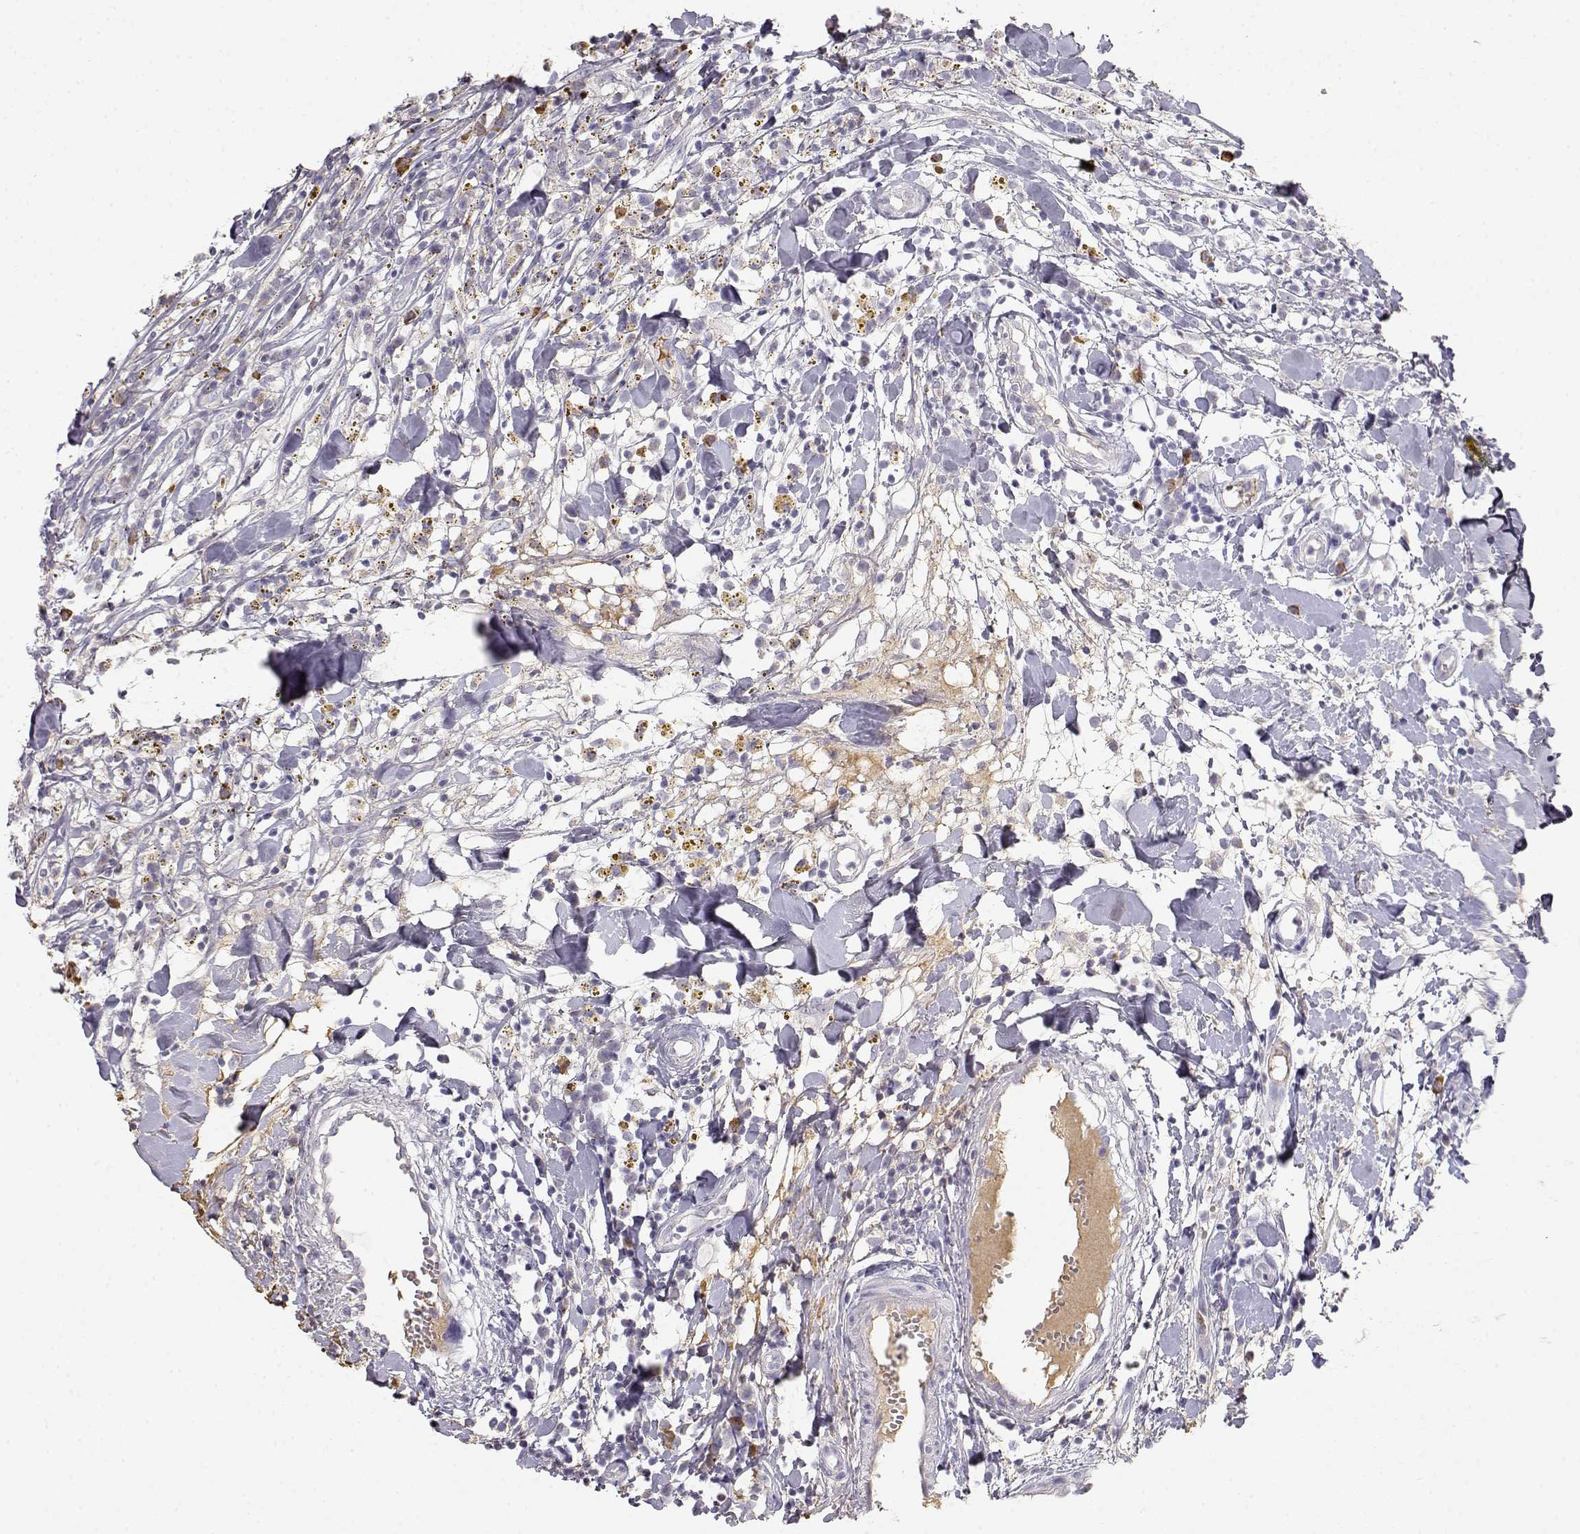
{"staining": {"intensity": "negative", "quantity": "none", "location": "none"}, "tissue": "breast cancer", "cell_type": "Tumor cells", "image_type": "cancer", "snomed": [{"axis": "morphology", "description": "Duct carcinoma"}, {"axis": "topography", "description": "Breast"}], "caption": "Image shows no significant protein expression in tumor cells of breast cancer.", "gene": "CDHR1", "patient": {"sex": "female", "age": 30}}